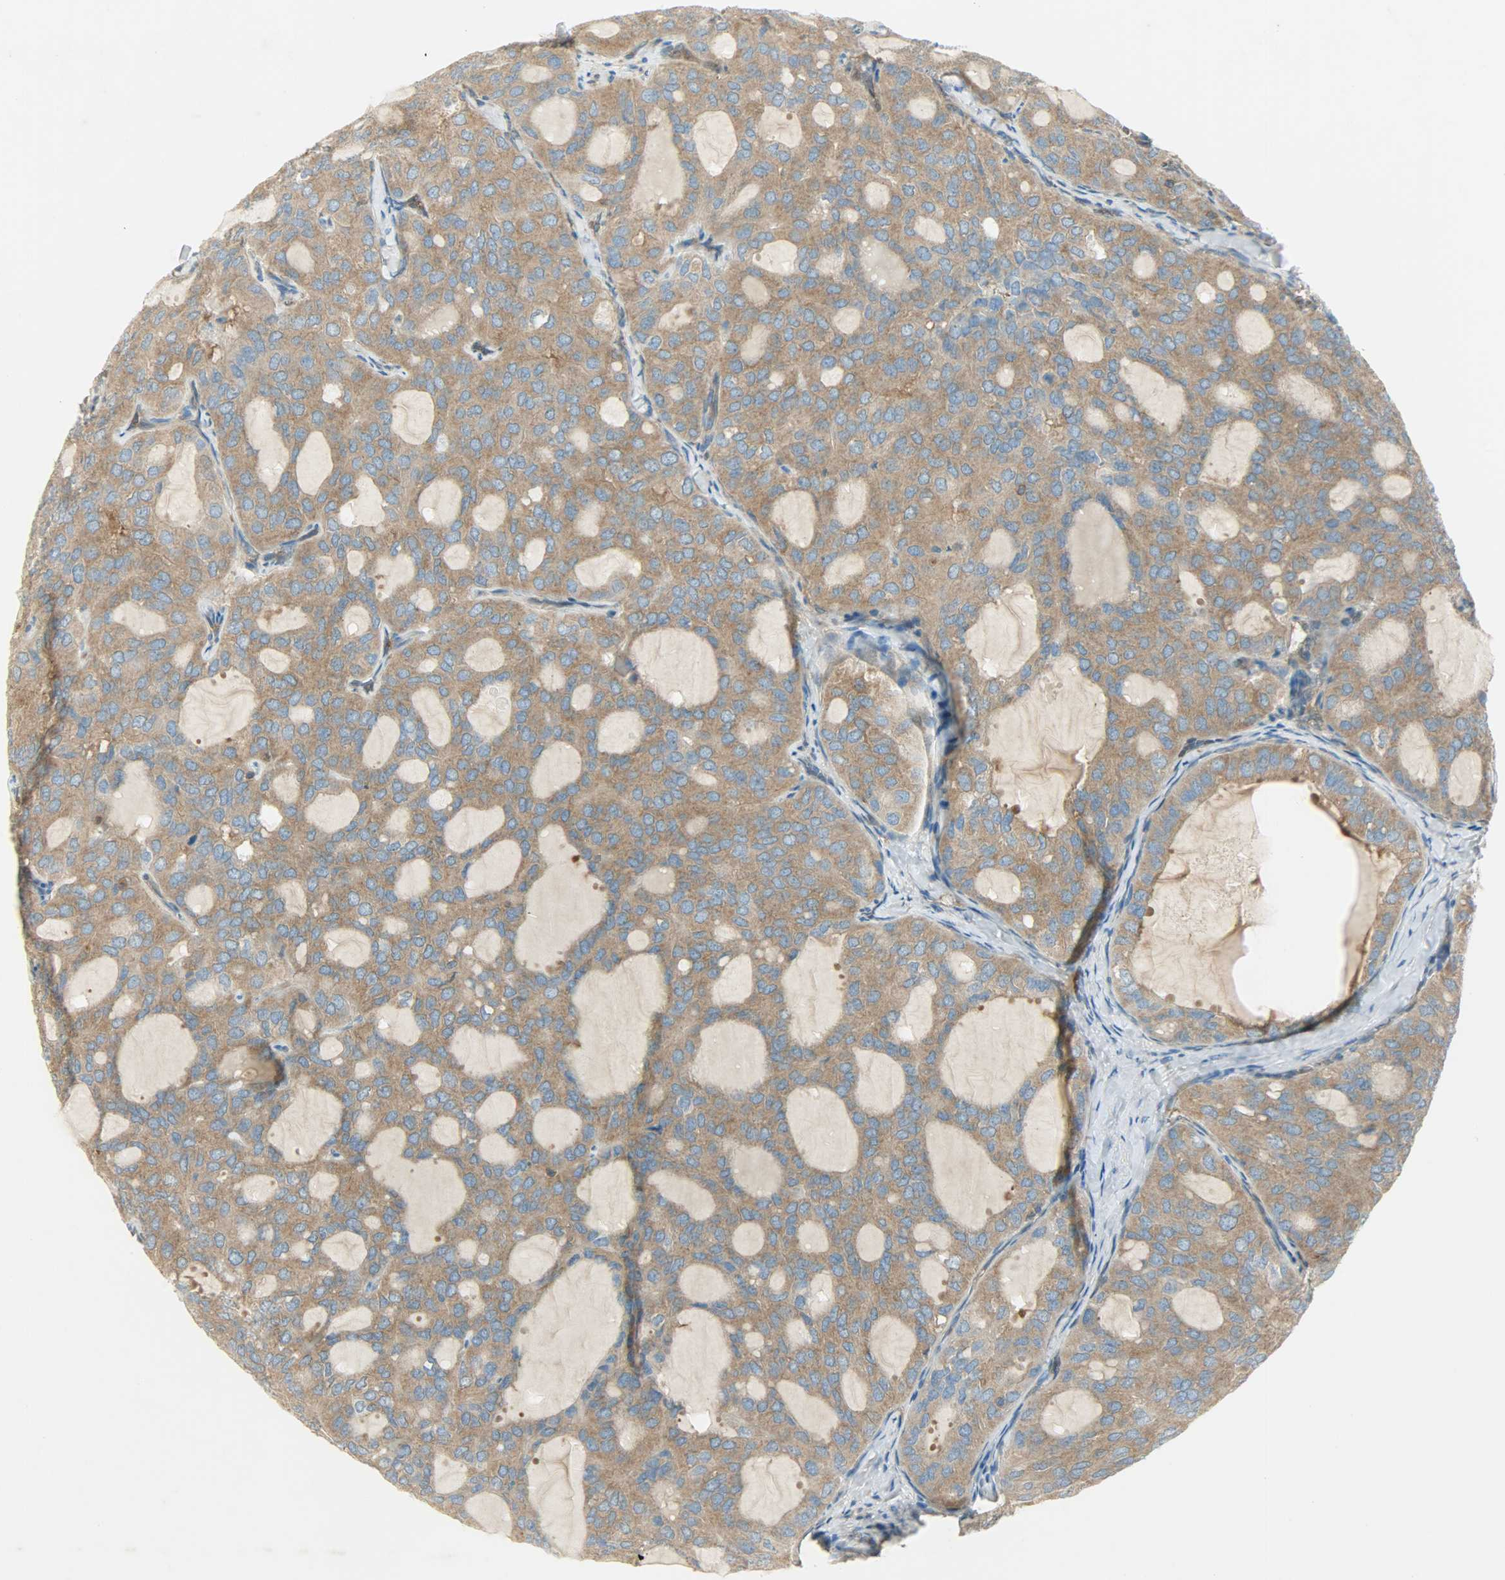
{"staining": {"intensity": "moderate", "quantity": ">75%", "location": "cytoplasmic/membranous"}, "tissue": "thyroid cancer", "cell_type": "Tumor cells", "image_type": "cancer", "snomed": [{"axis": "morphology", "description": "Follicular adenoma carcinoma, NOS"}, {"axis": "topography", "description": "Thyroid gland"}], "caption": "Human thyroid cancer stained with a protein marker reveals moderate staining in tumor cells.", "gene": "TSC22D2", "patient": {"sex": "male", "age": 75}}